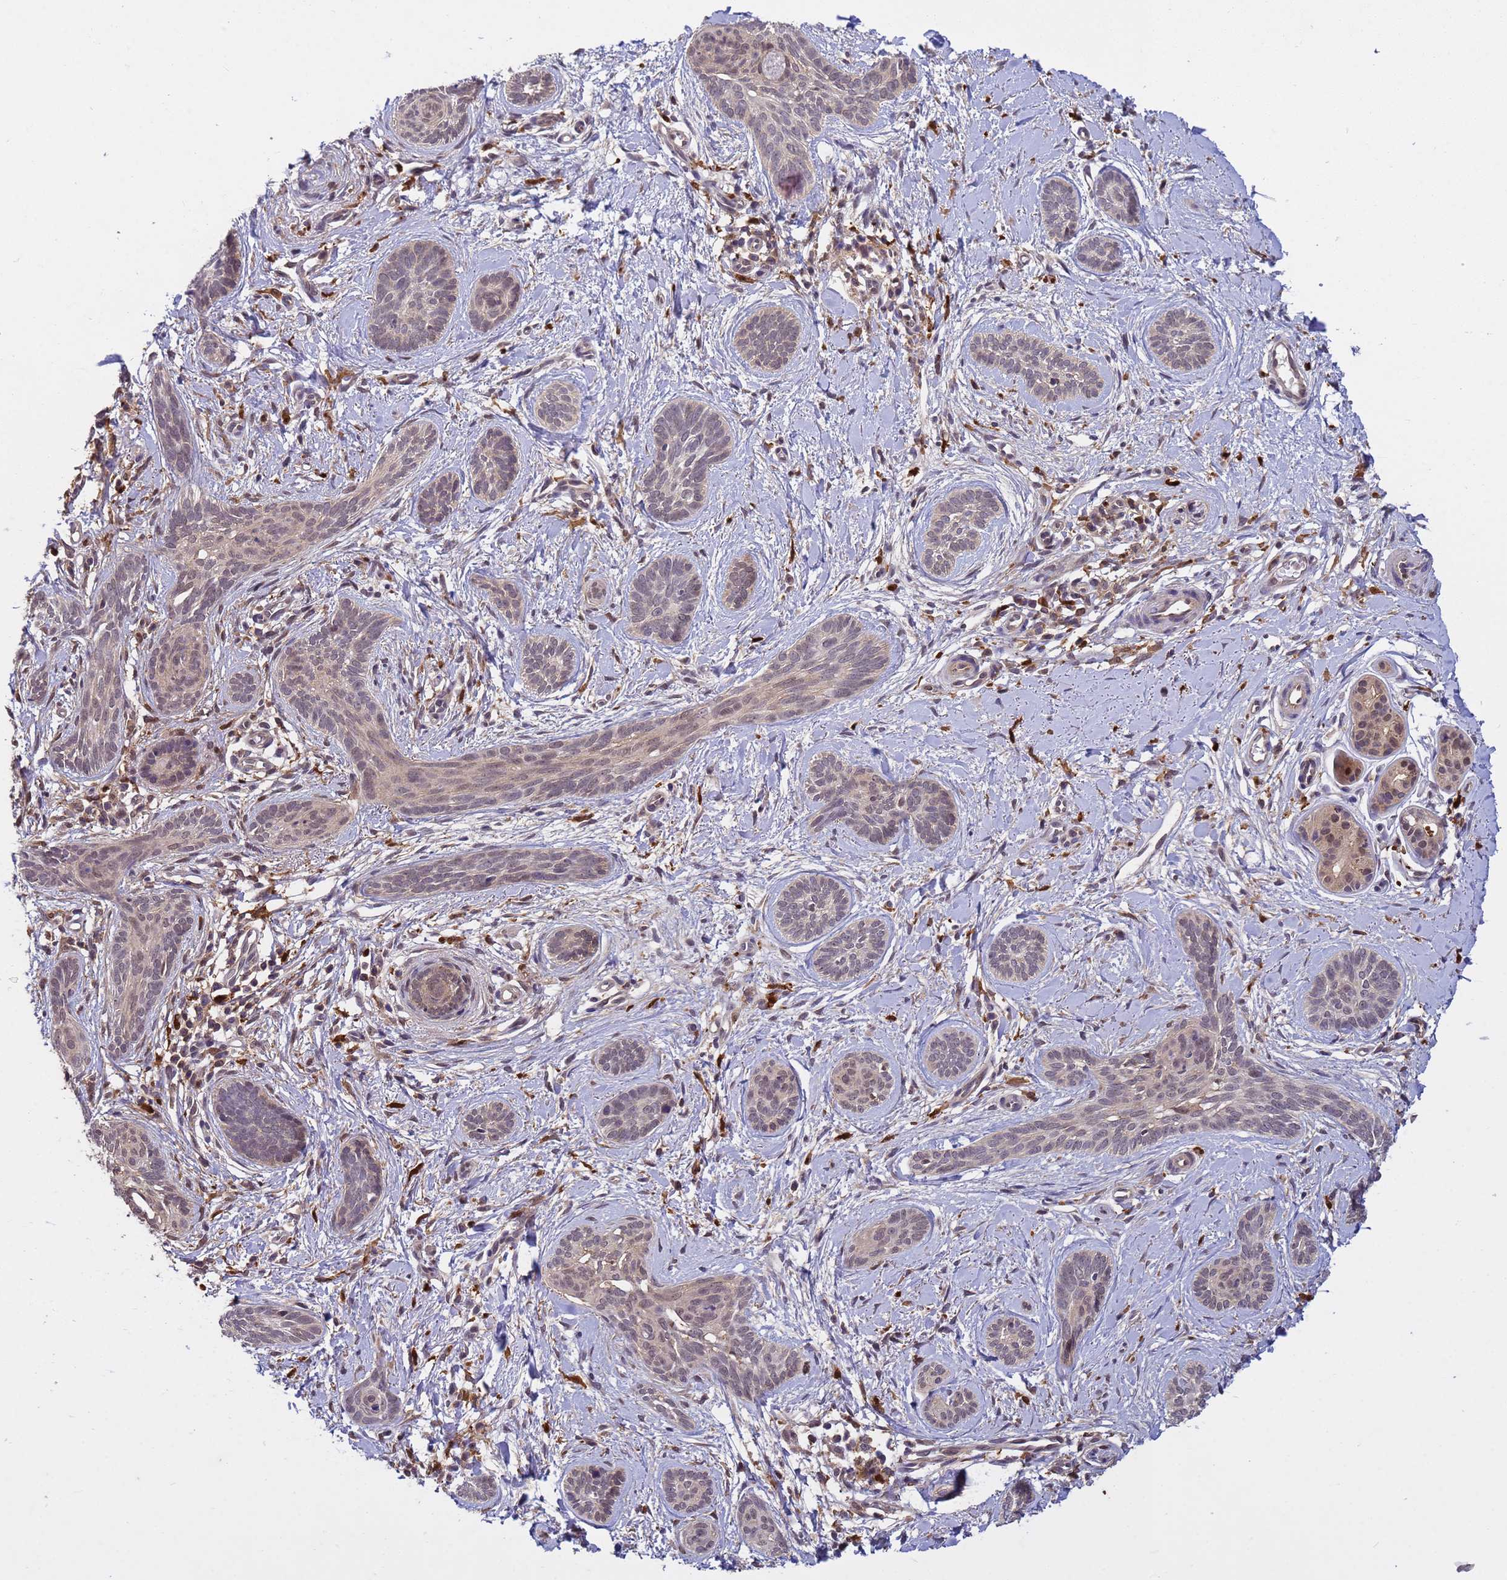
{"staining": {"intensity": "weak", "quantity": "25%-75%", "location": "nuclear"}, "tissue": "skin cancer", "cell_type": "Tumor cells", "image_type": "cancer", "snomed": [{"axis": "morphology", "description": "Basal cell carcinoma"}, {"axis": "topography", "description": "Skin"}], "caption": "This is an image of immunohistochemistry staining of skin cancer (basal cell carcinoma), which shows weak positivity in the nuclear of tumor cells.", "gene": "NPEPPS", "patient": {"sex": "female", "age": 81}}